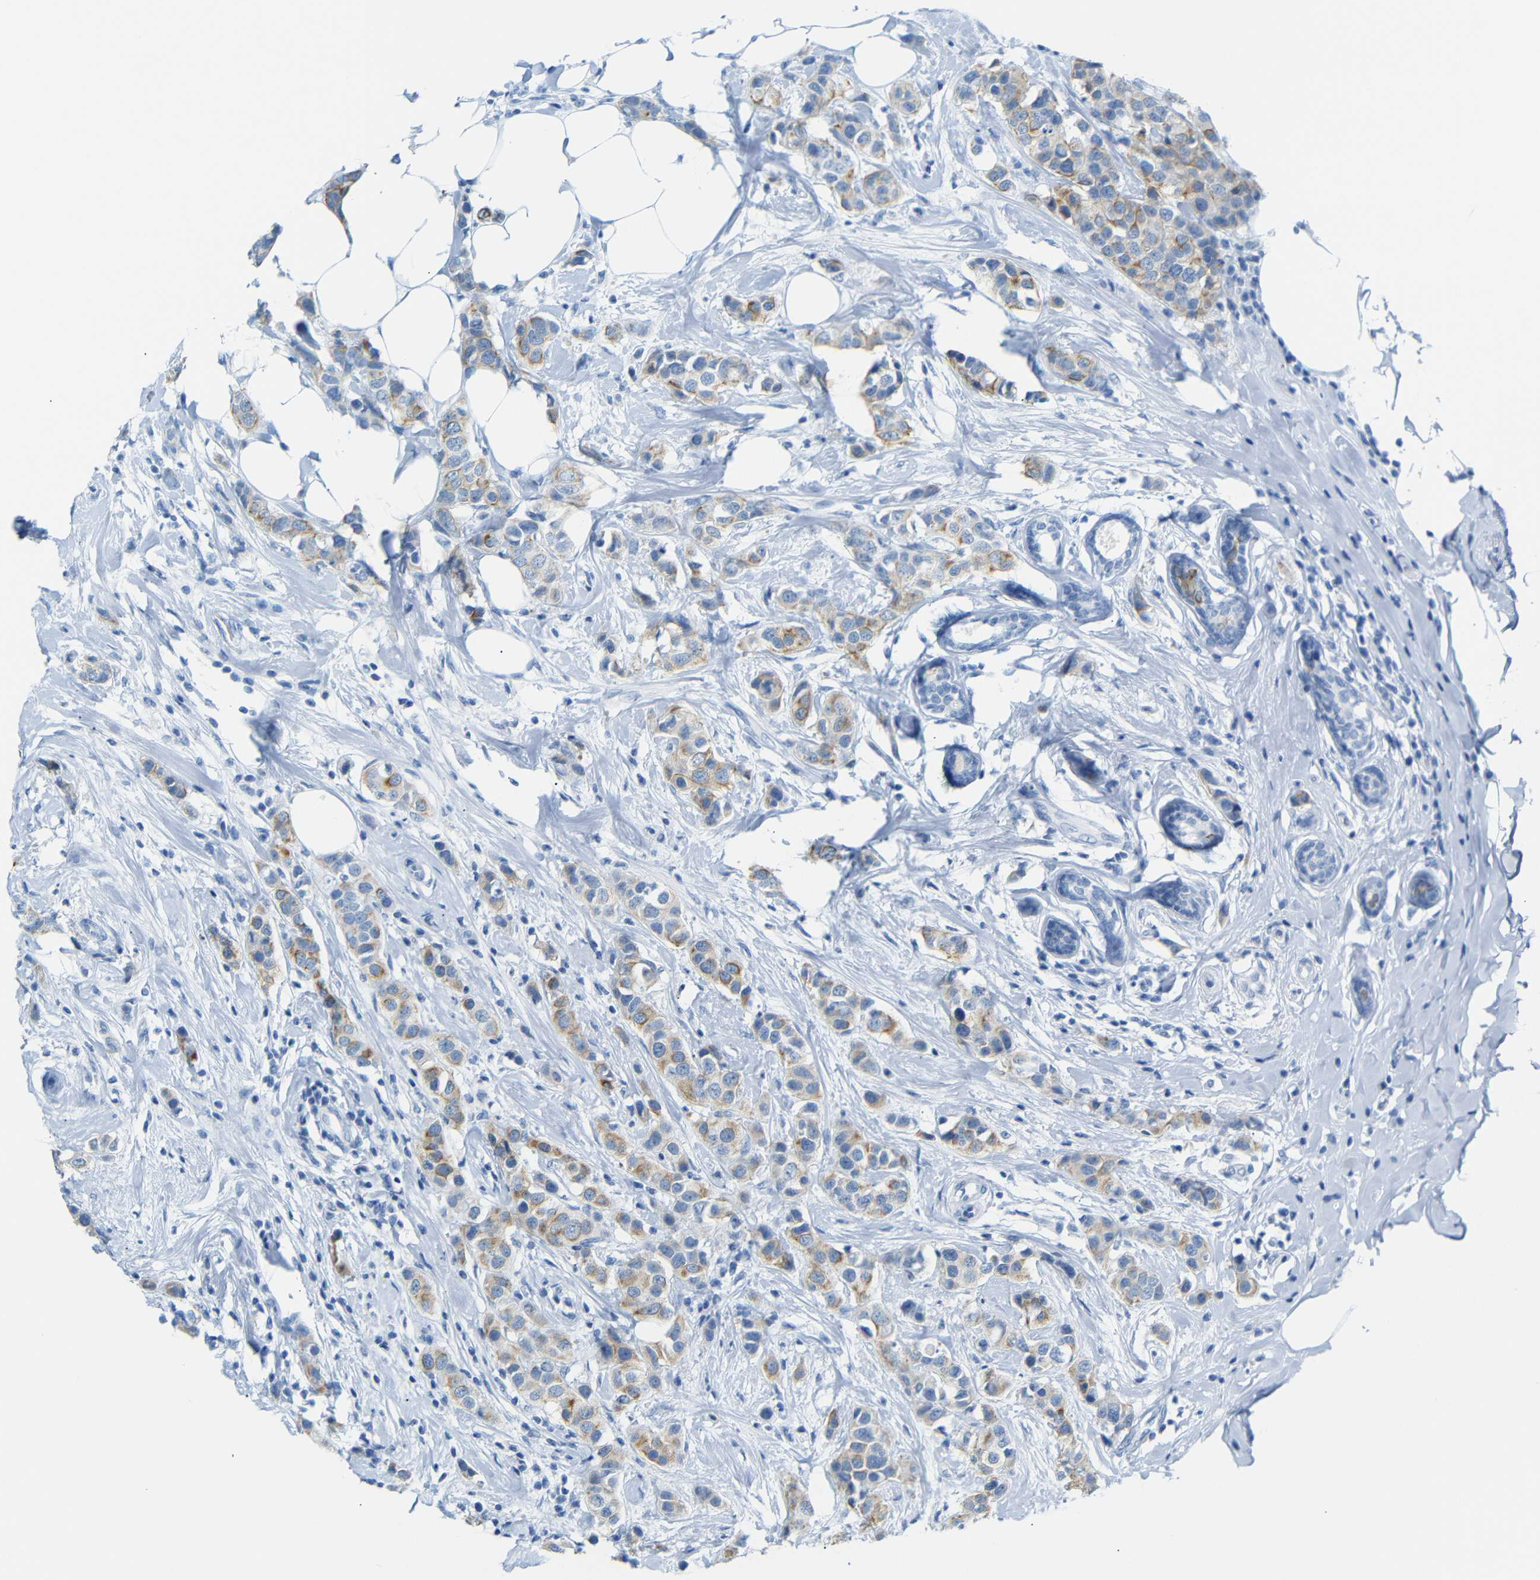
{"staining": {"intensity": "moderate", "quantity": ">75%", "location": "cytoplasmic/membranous"}, "tissue": "breast cancer", "cell_type": "Tumor cells", "image_type": "cancer", "snomed": [{"axis": "morphology", "description": "Normal tissue, NOS"}, {"axis": "morphology", "description": "Duct carcinoma"}, {"axis": "topography", "description": "Breast"}], "caption": "Immunohistochemical staining of breast cancer exhibits medium levels of moderate cytoplasmic/membranous staining in about >75% of tumor cells.", "gene": "DYNAP", "patient": {"sex": "female", "age": 50}}